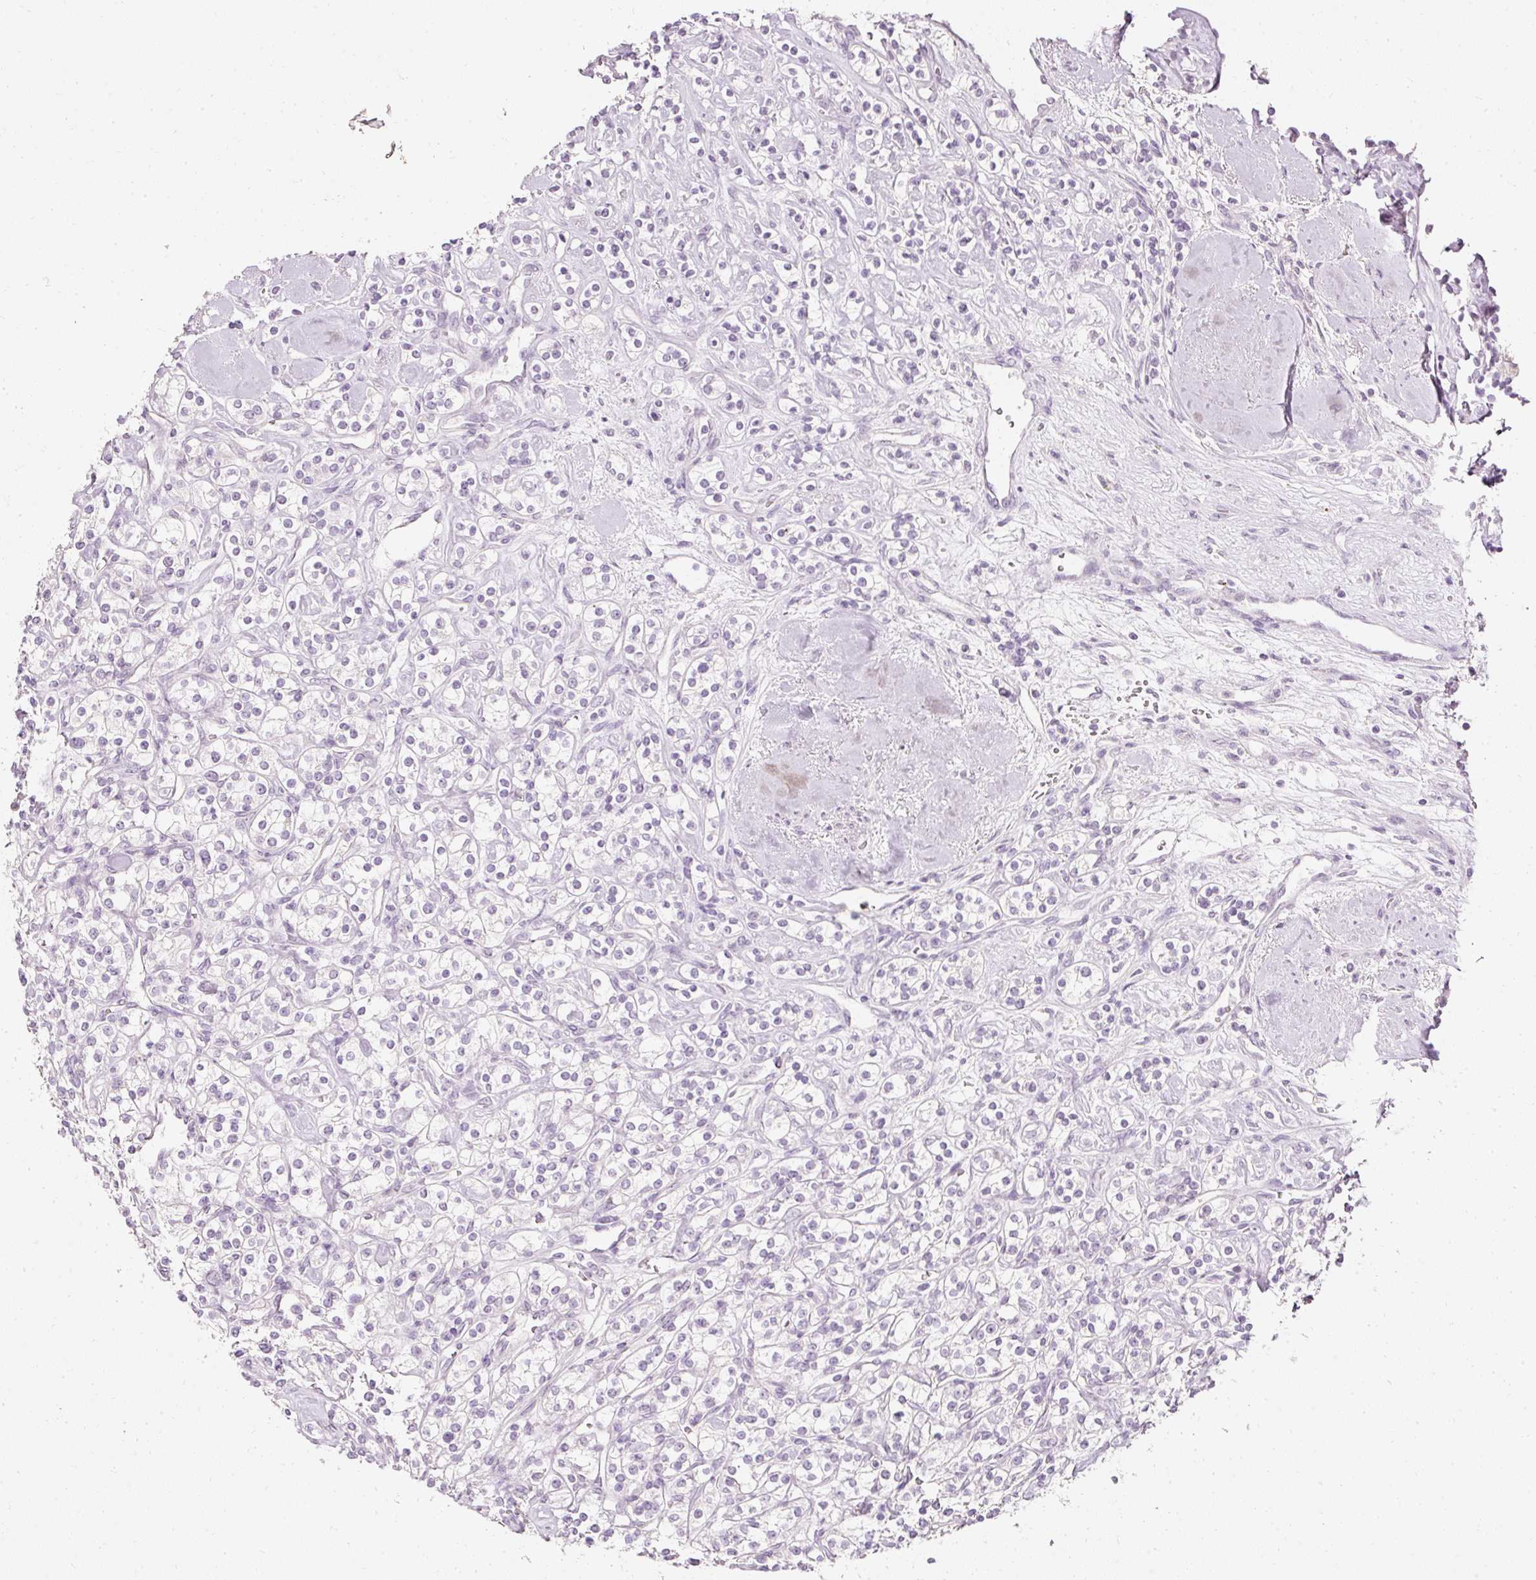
{"staining": {"intensity": "negative", "quantity": "none", "location": "none"}, "tissue": "renal cancer", "cell_type": "Tumor cells", "image_type": "cancer", "snomed": [{"axis": "morphology", "description": "Adenocarcinoma, NOS"}, {"axis": "topography", "description": "Kidney"}], "caption": "The immunohistochemistry (IHC) micrograph has no significant staining in tumor cells of renal cancer (adenocarcinoma) tissue.", "gene": "ELAVL3", "patient": {"sex": "male", "age": 77}}